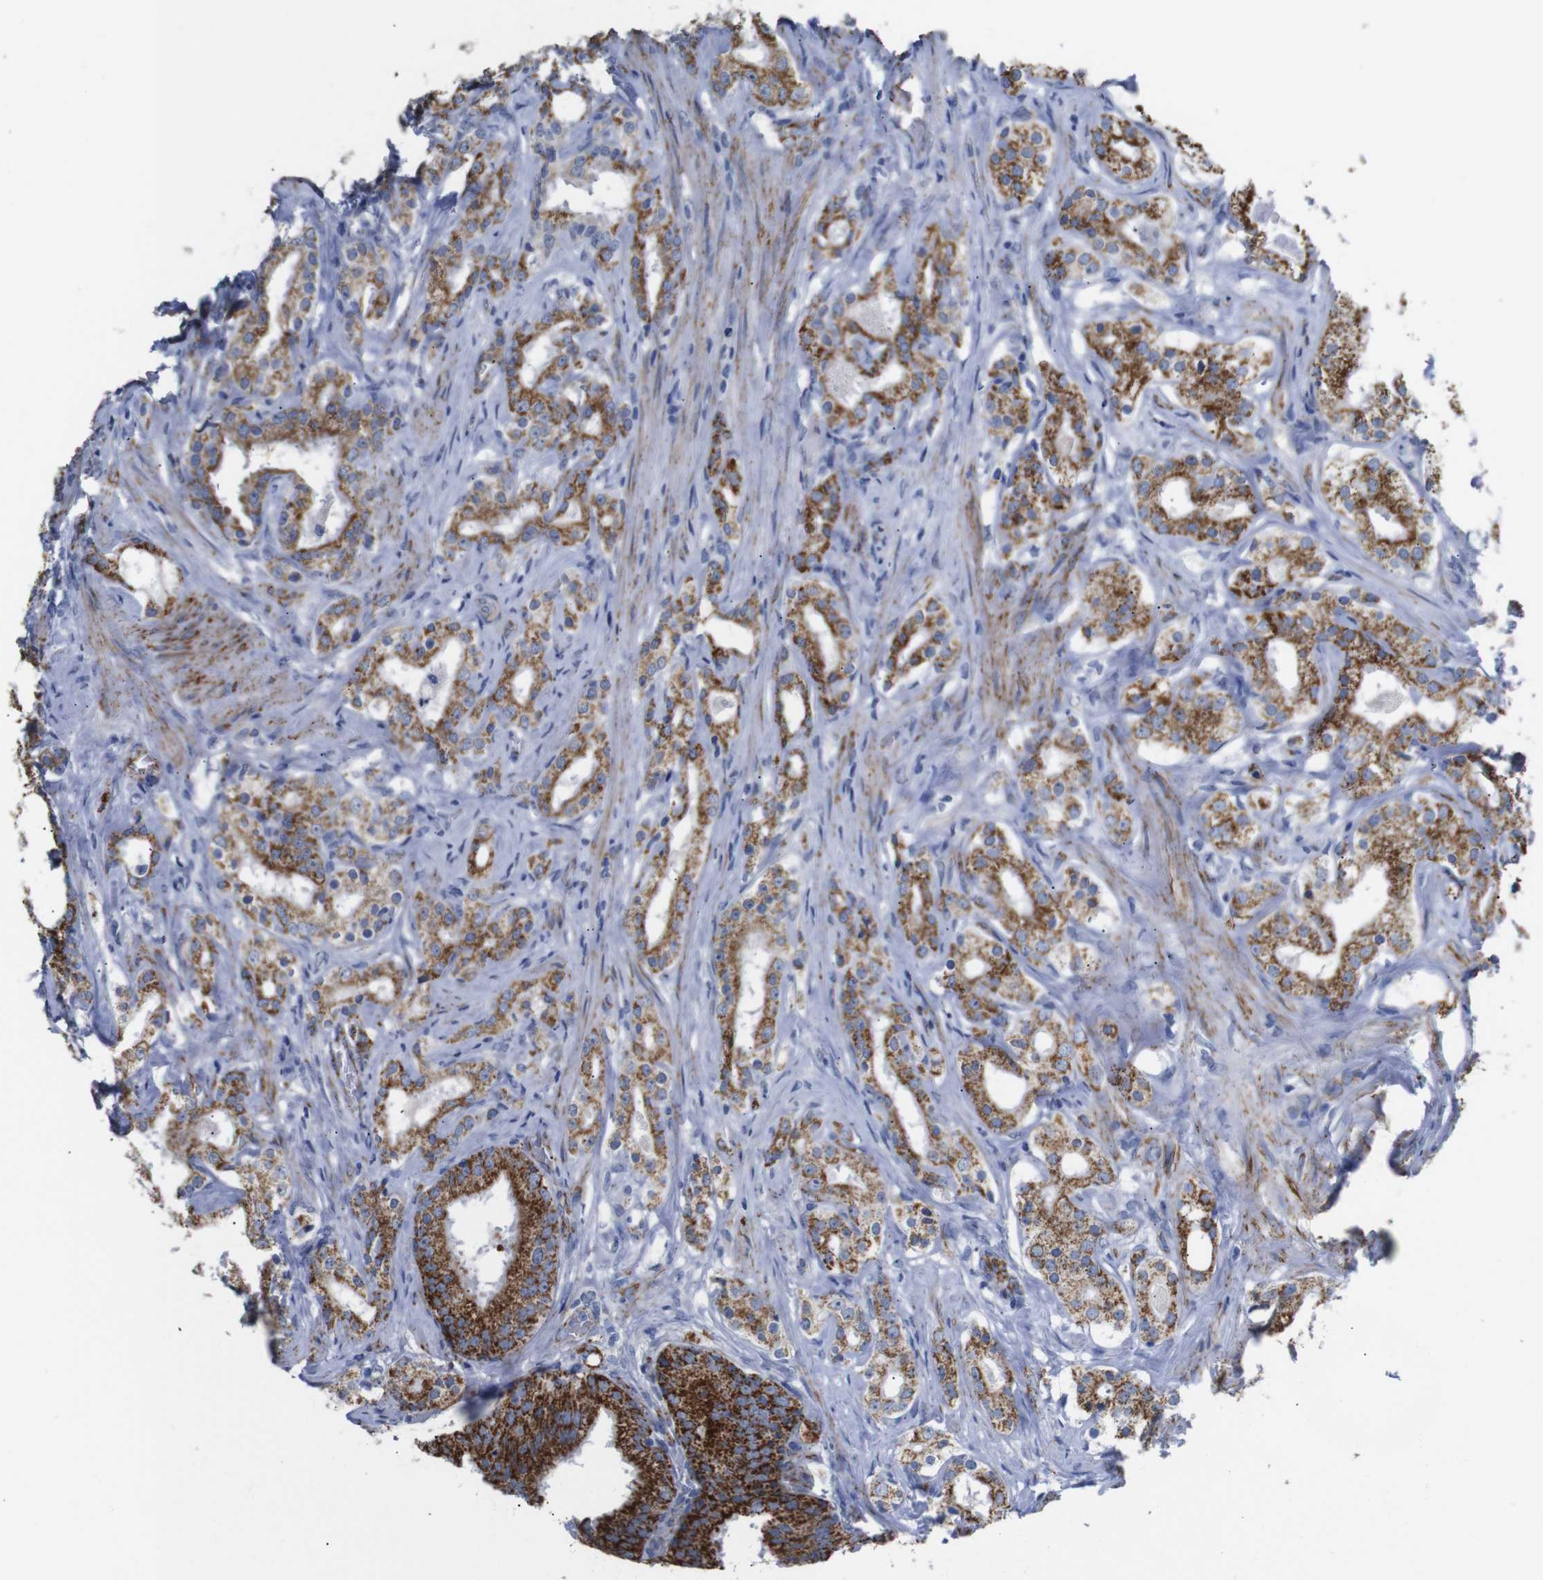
{"staining": {"intensity": "moderate", "quantity": ">75%", "location": "cytoplasmic/membranous"}, "tissue": "prostate cancer", "cell_type": "Tumor cells", "image_type": "cancer", "snomed": [{"axis": "morphology", "description": "Adenocarcinoma, Low grade"}, {"axis": "topography", "description": "Prostate"}], "caption": "This micrograph shows immunohistochemistry (IHC) staining of prostate cancer, with medium moderate cytoplasmic/membranous staining in approximately >75% of tumor cells.", "gene": "MAOA", "patient": {"sex": "male", "age": 59}}